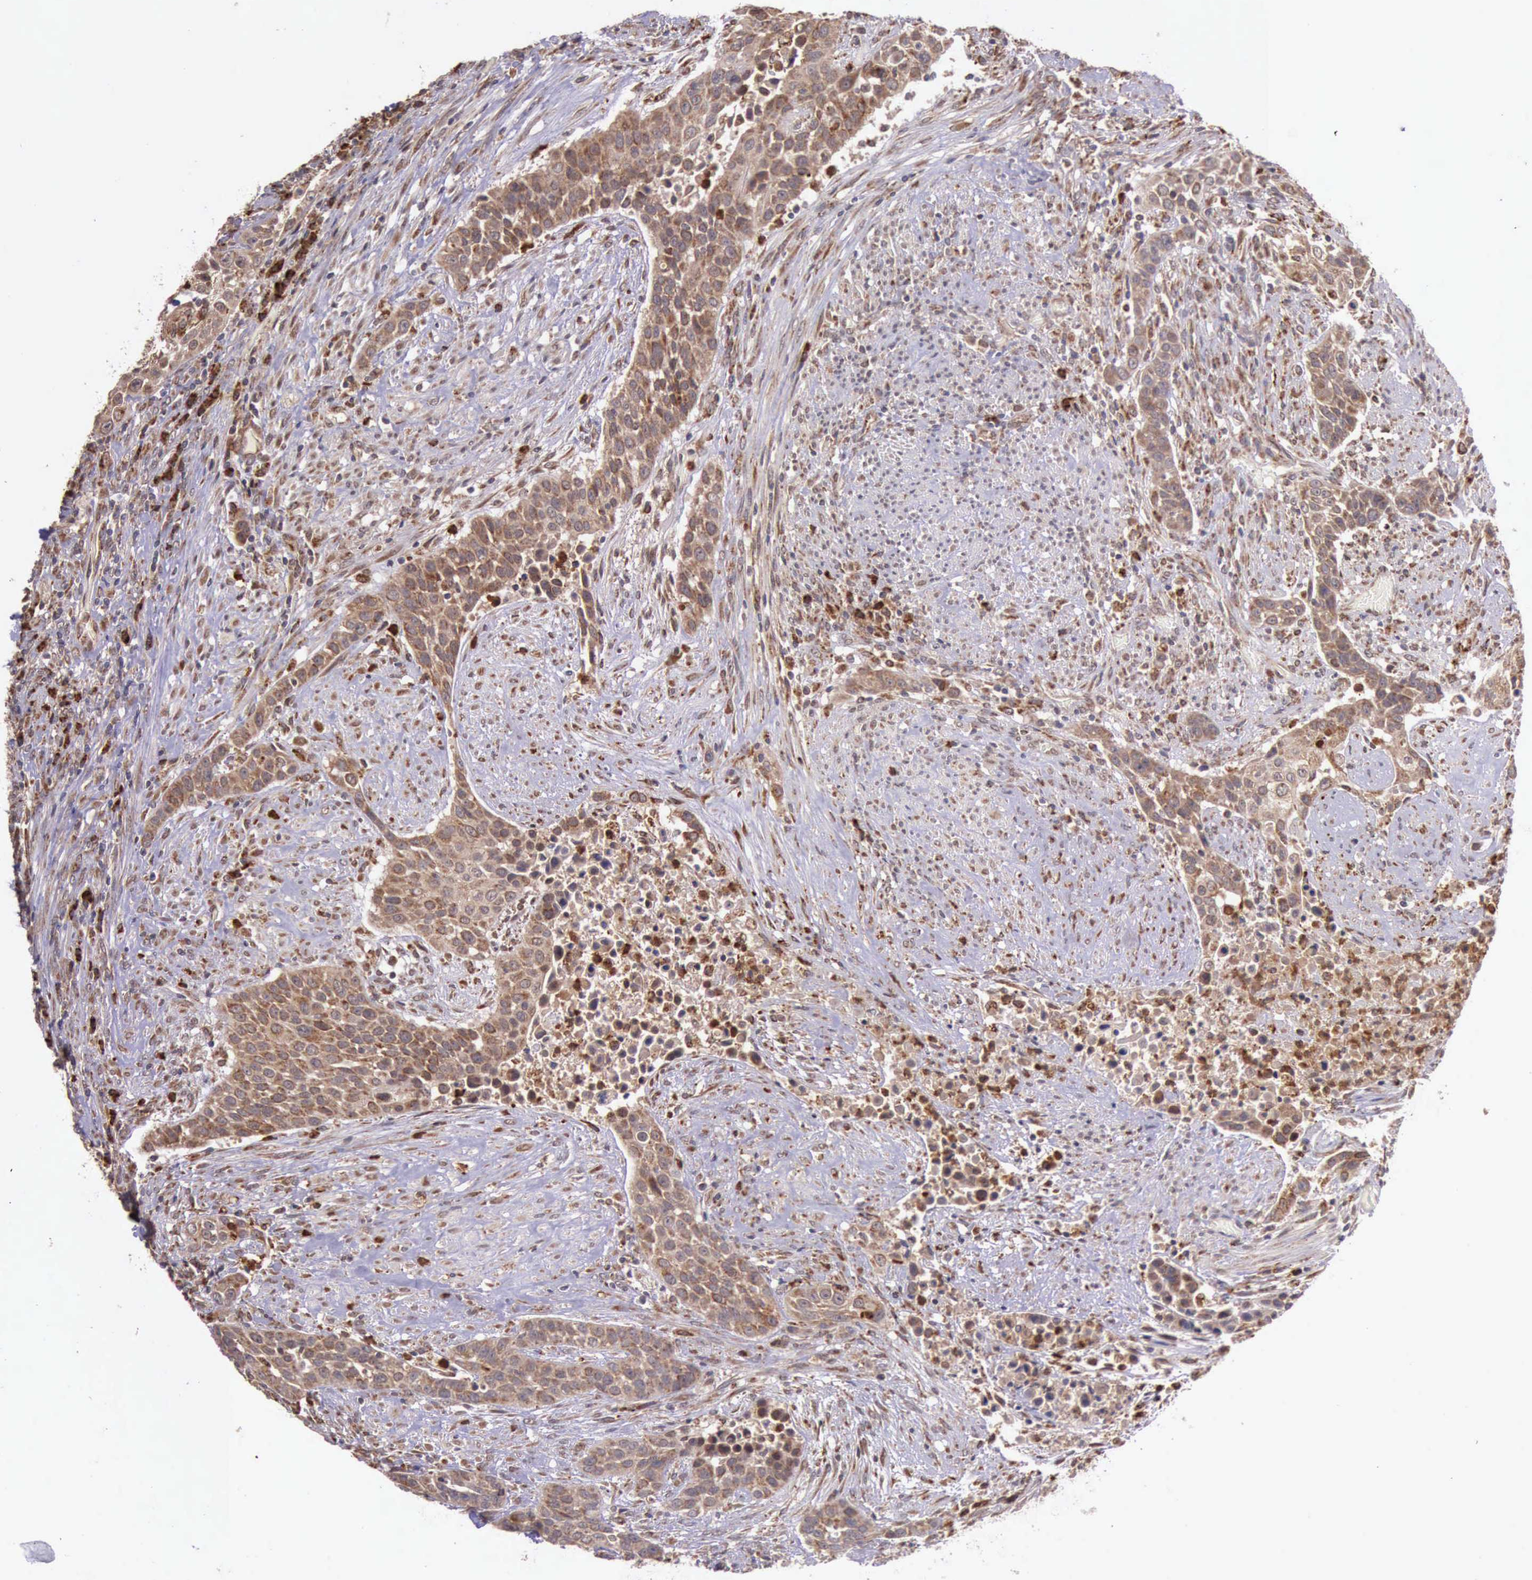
{"staining": {"intensity": "moderate", "quantity": ">75%", "location": "cytoplasmic/membranous"}, "tissue": "urothelial cancer", "cell_type": "Tumor cells", "image_type": "cancer", "snomed": [{"axis": "morphology", "description": "Urothelial carcinoma, High grade"}, {"axis": "topography", "description": "Urinary bladder"}], "caption": "Urothelial cancer stained with IHC exhibits moderate cytoplasmic/membranous positivity in about >75% of tumor cells.", "gene": "ARMCX3", "patient": {"sex": "male", "age": 74}}